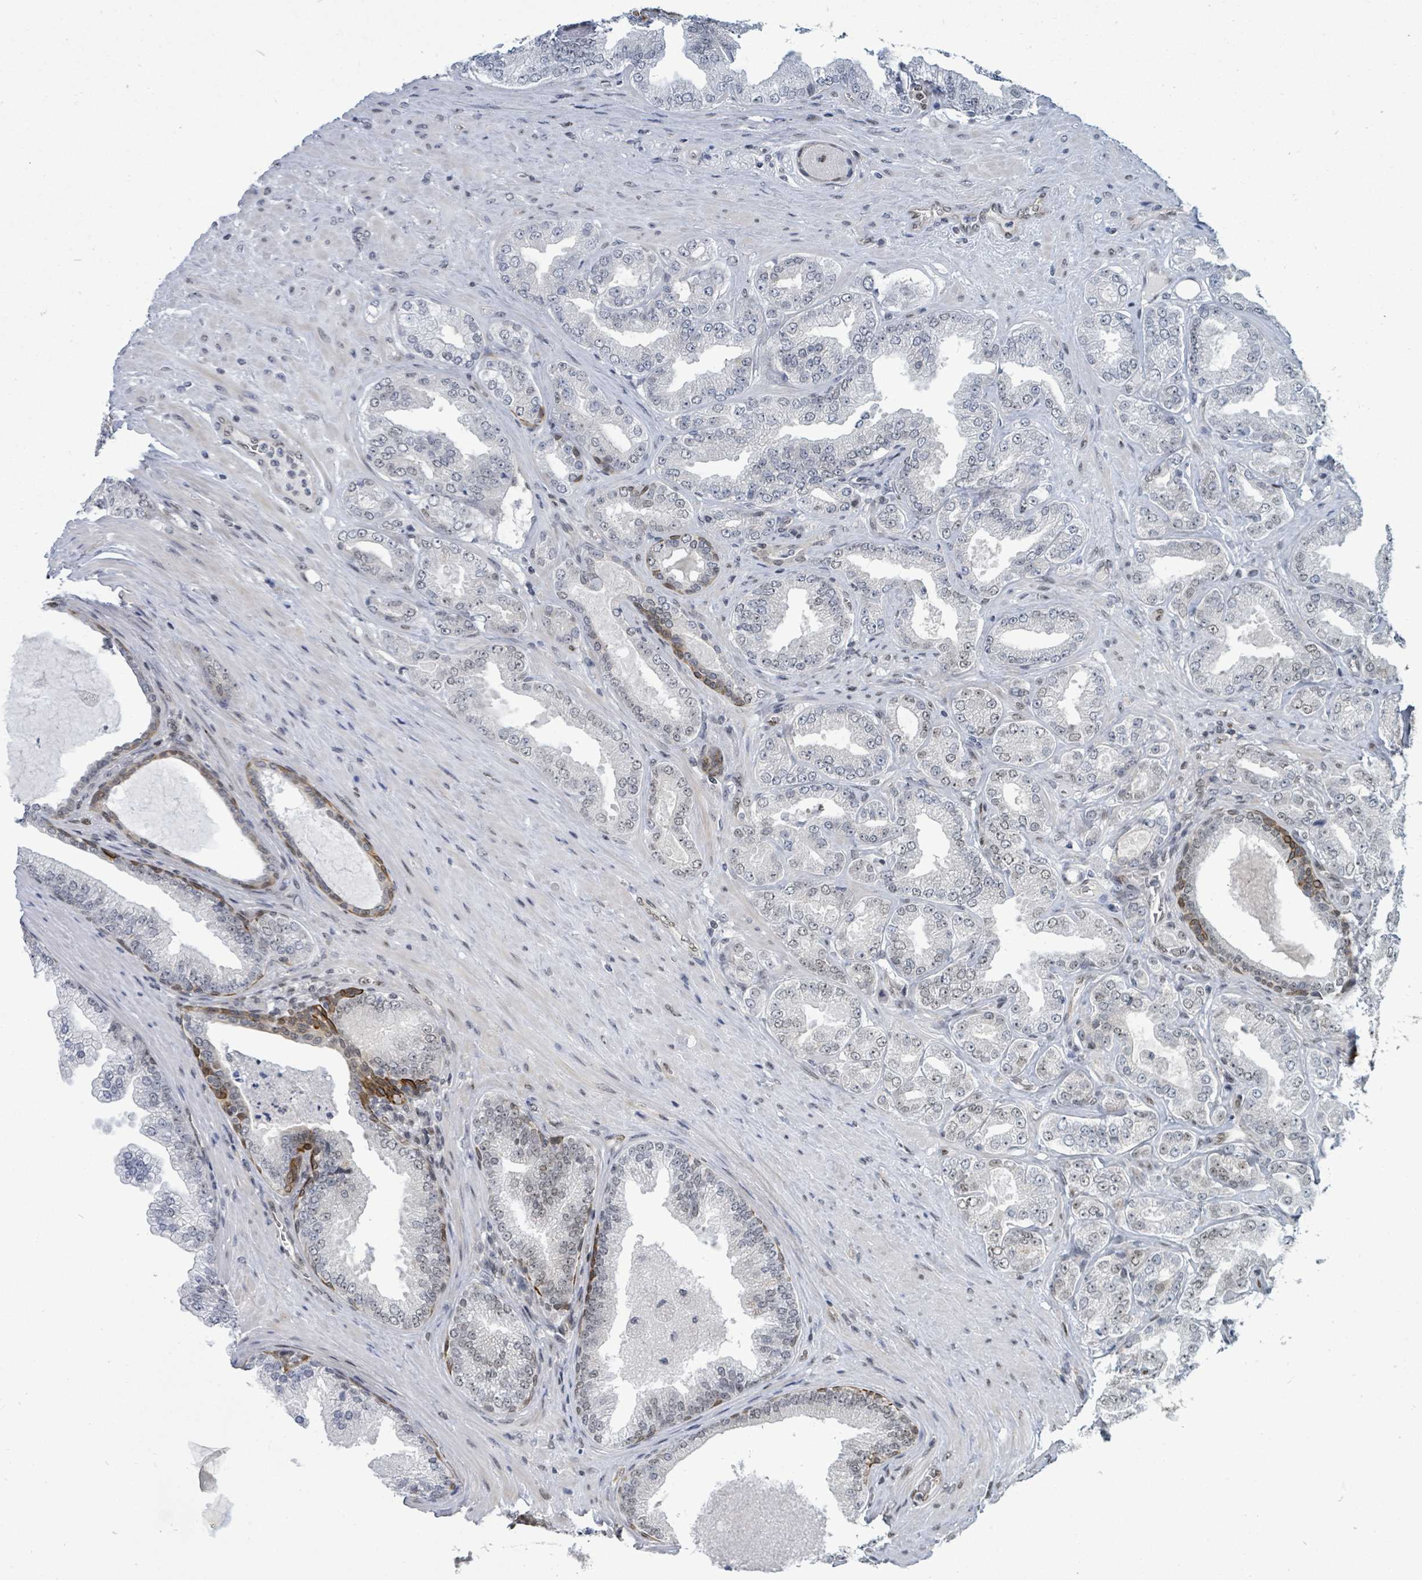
{"staining": {"intensity": "moderate", "quantity": "25%-75%", "location": "nuclear"}, "tissue": "prostate cancer", "cell_type": "Tumor cells", "image_type": "cancer", "snomed": [{"axis": "morphology", "description": "Adenocarcinoma, Low grade"}, {"axis": "topography", "description": "Prostate"}], "caption": "A brown stain highlights moderate nuclear expression of a protein in human prostate adenocarcinoma (low-grade) tumor cells. (brown staining indicates protein expression, while blue staining denotes nuclei).", "gene": "SUMO4", "patient": {"sex": "male", "age": 63}}